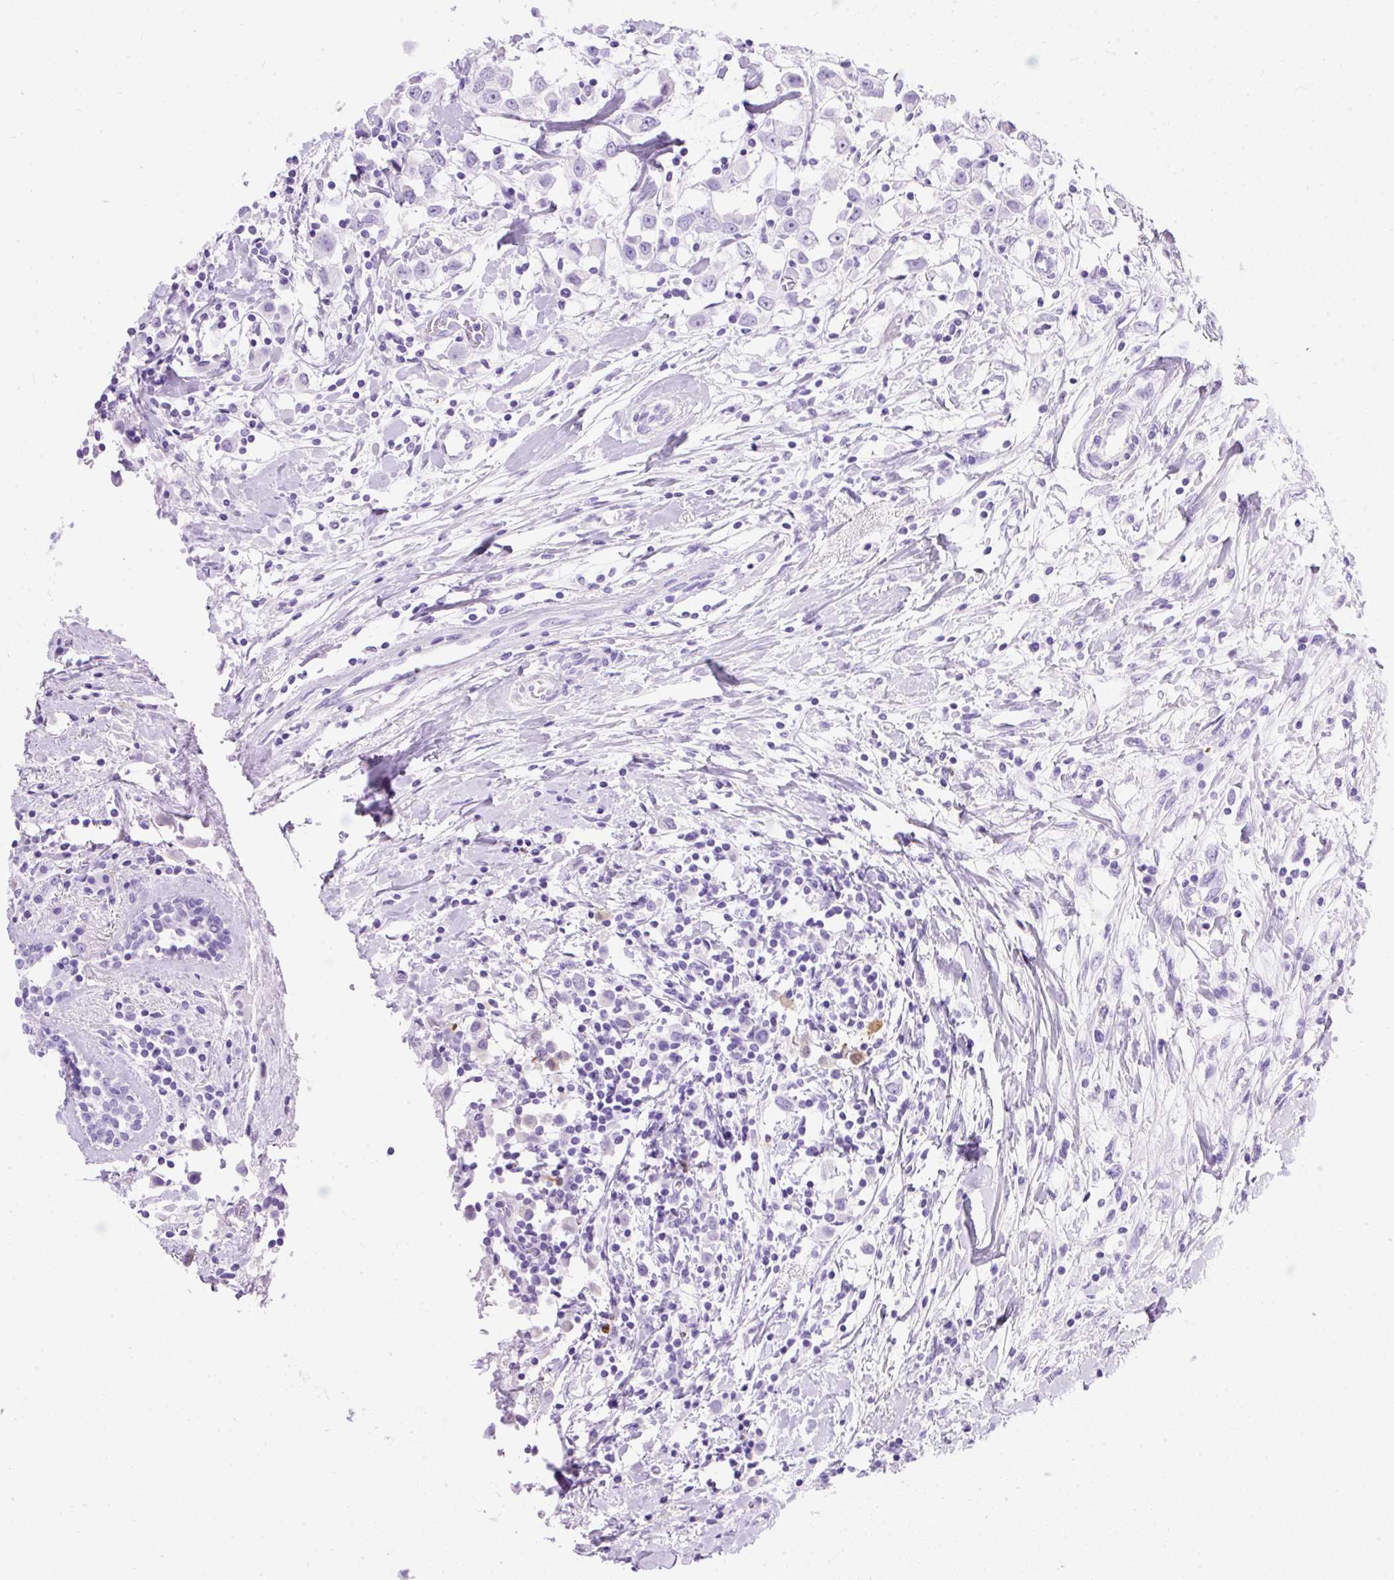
{"staining": {"intensity": "negative", "quantity": "none", "location": "none"}, "tissue": "breast cancer", "cell_type": "Tumor cells", "image_type": "cancer", "snomed": [{"axis": "morphology", "description": "Duct carcinoma"}, {"axis": "topography", "description": "Breast"}], "caption": "The image reveals no significant staining in tumor cells of breast cancer.", "gene": "PVALB", "patient": {"sex": "female", "age": 61}}